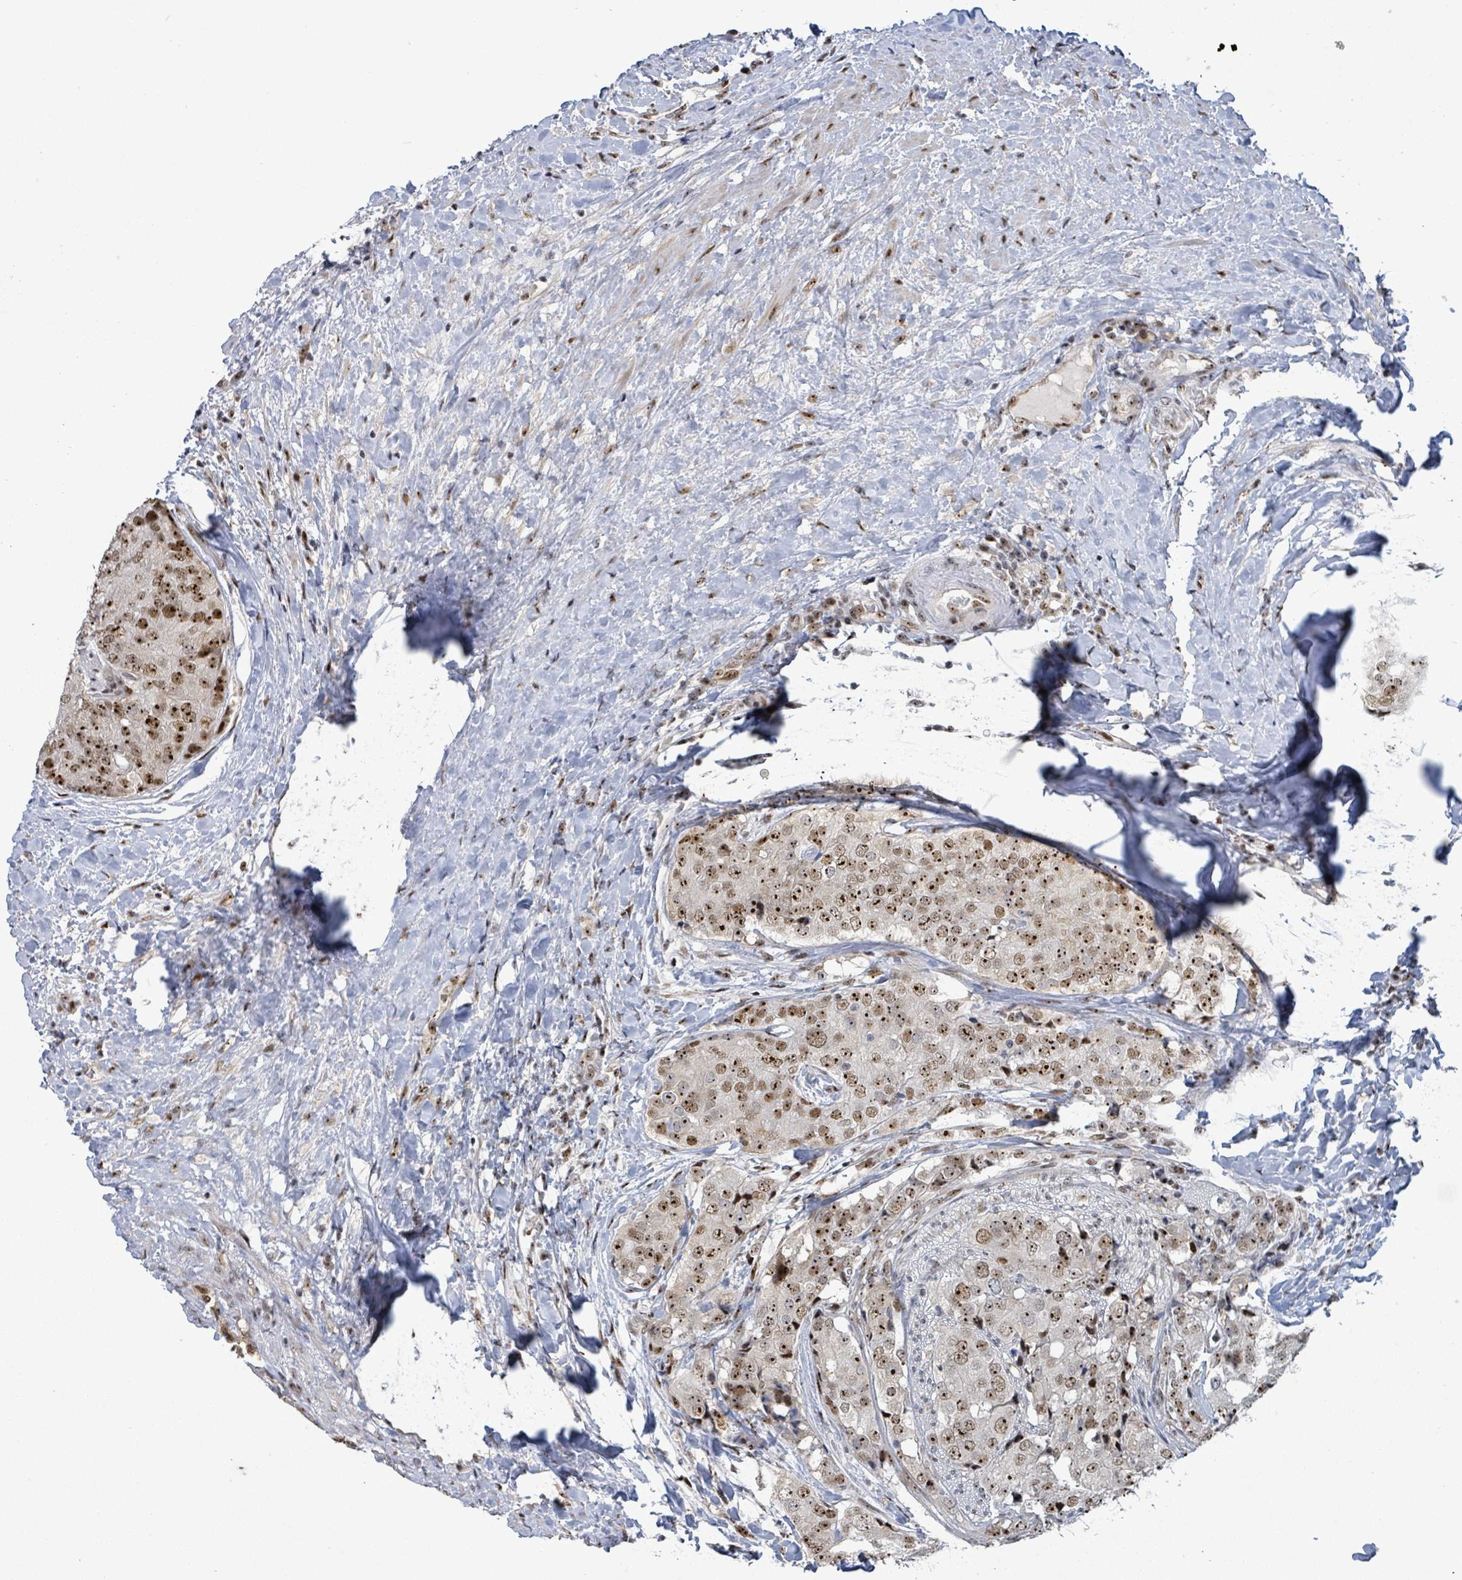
{"staining": {"intensity": "moderate", "quantity": ">75%", "location": "nuclear"}, "tissue": "prostate cancer", "cell_type": "Tumor cells", "image_type": "cancer", "snomed": [{"axis": "morphology", "description": "Adenocarcinoma, High grade"}, {"axis": "topography", "description": "Prostate"}], "caption": "Tumor cells show moderate nuclear staining in approximately >75% of cells in prostate adenocarcinoma (high-grade). Immunohistochemistry stains the protein in brown and the nuclei are stained blue.", "gene": "RRN3", "patient": {"sex": "male", "age": 49}}